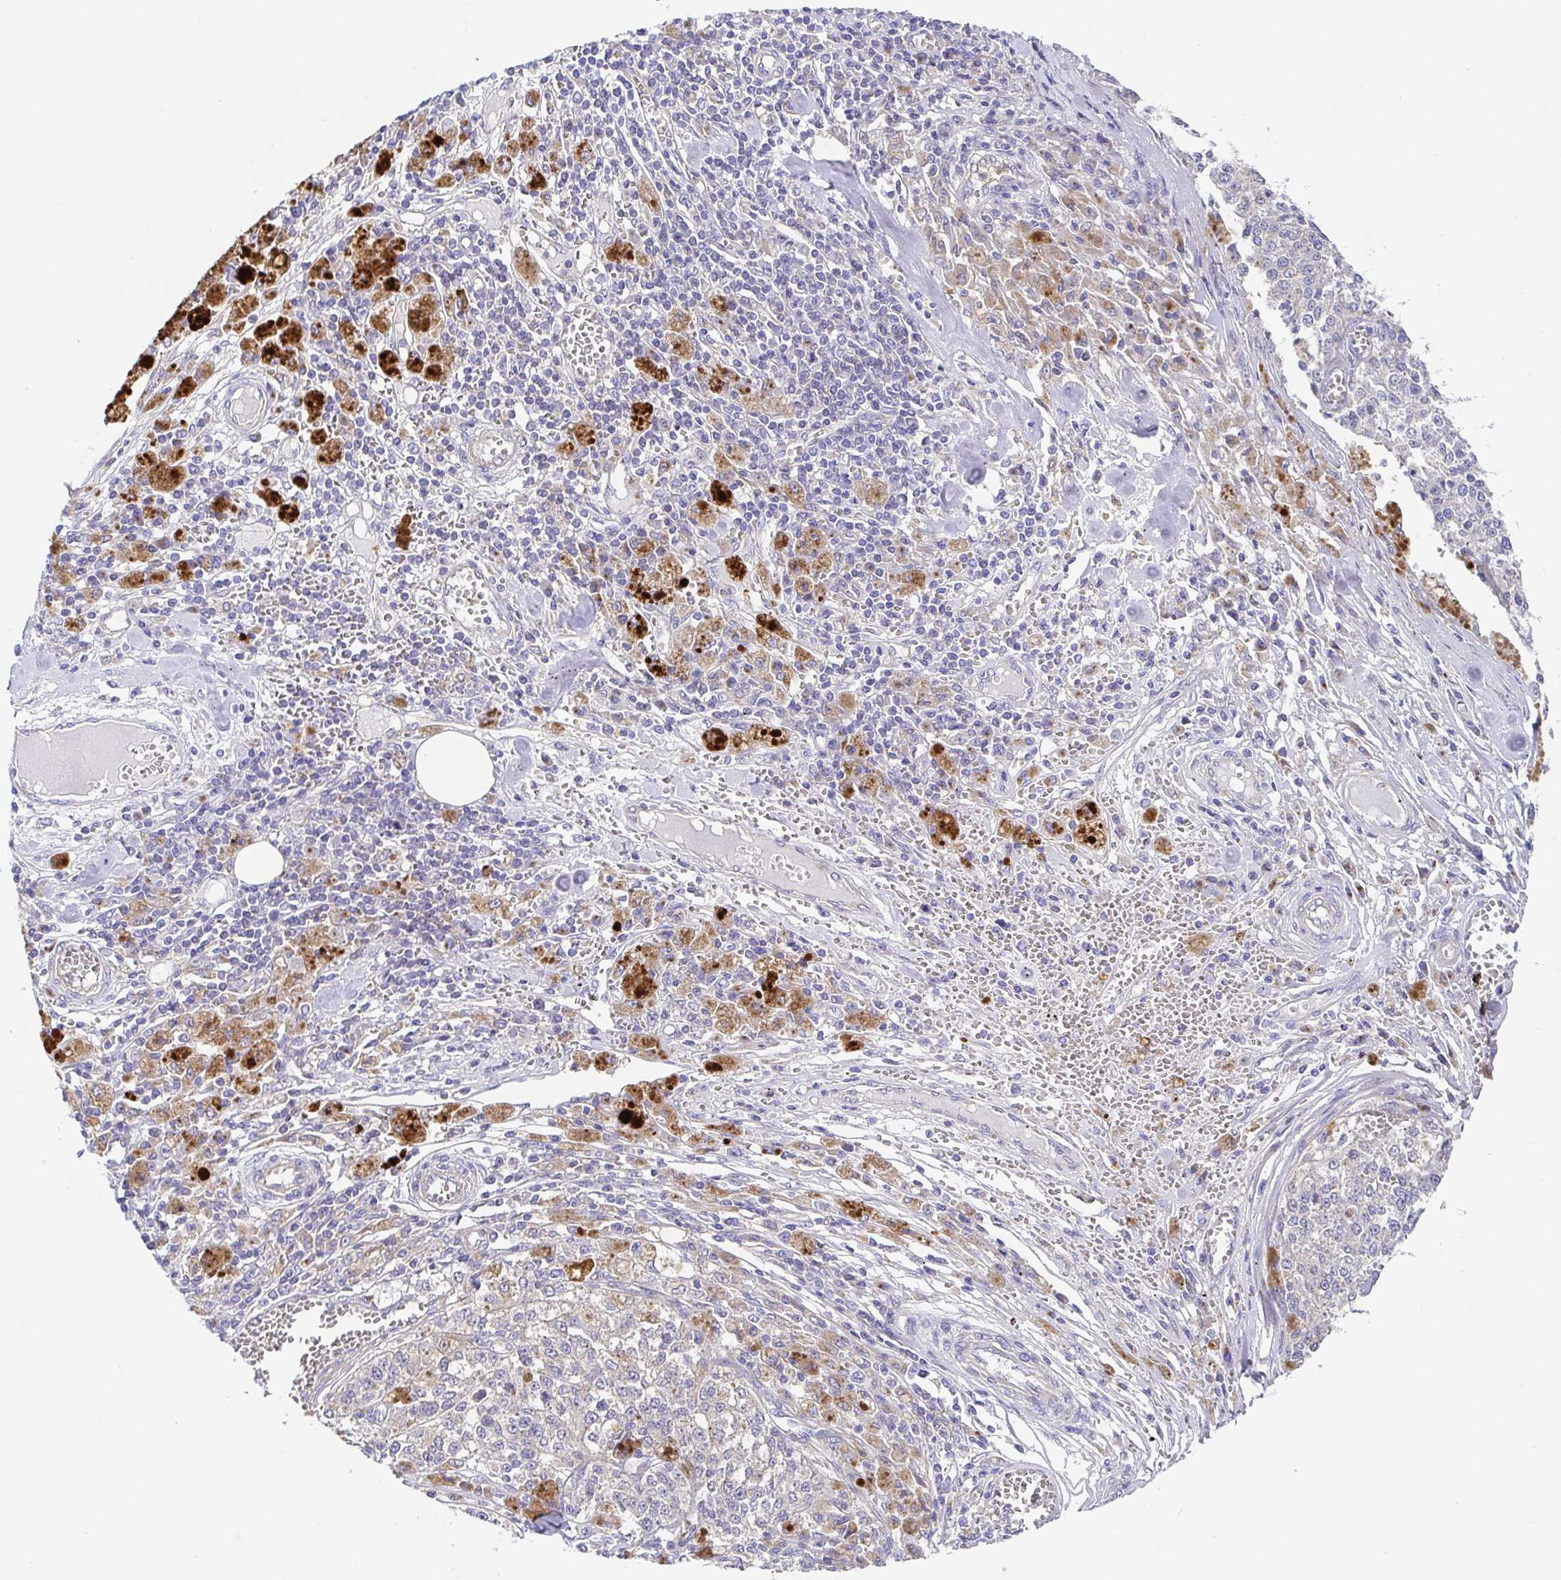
{"staining": {"intensity": "negative", "quantity": "none", "location": "none"}, "tissue": "melanoma", "cell_type": "Tumor cells", "image_type": "cancer", "snomed": [{"axis": "morphology", "description": "Malignant melanoma, Metastatic site"}, {"axis": "topography", "description": "Lymph node"}], "caption": "Melanoma was stained to show a protein in brown. There is no significant expression in tumor cells.", "gene": "GOLGA1", "patient": {"sex": "female", "age": 64}}